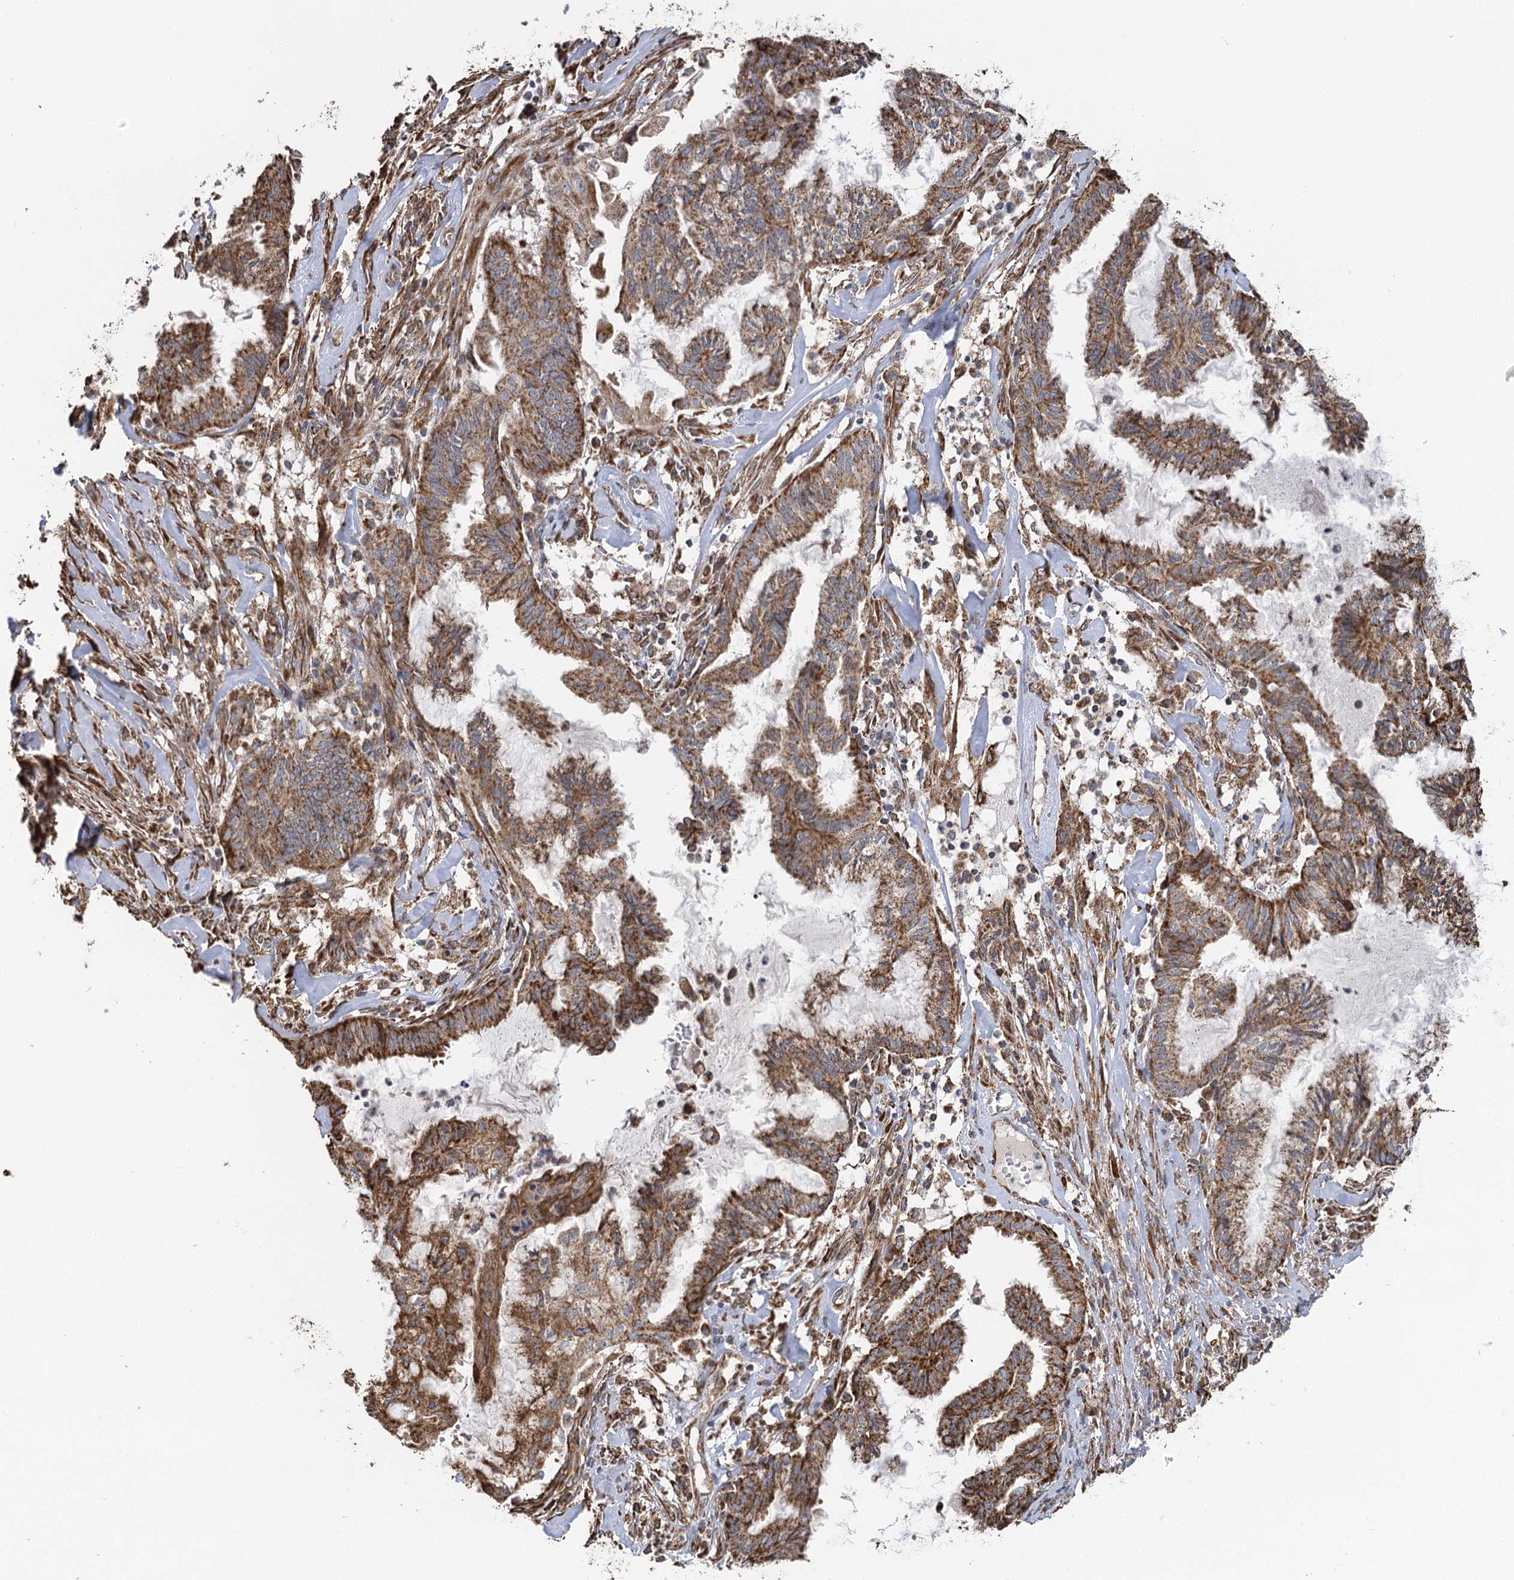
{"staining": {"intensity": "moderate", "quantity": ">75%", "location": "cytoplasmic/membranous"}, "tissue": "endometrial cancer", "cell_type": "Tumor cells", "image_type": "cancer", "snomed": [{"axis": "morphology", "description": "Adenocarcinoma, NOS"}, {"axis": "topography", "description": "Endometrium"}], "caption": "A photomicrograph of endometrial adenocarcinoma stained for a protein exhibits moderate cytoplasmic/membranous brown staining in tumor cells.", "gene": "IL11RA", "patient": {"sex": "female", "age": 86}}